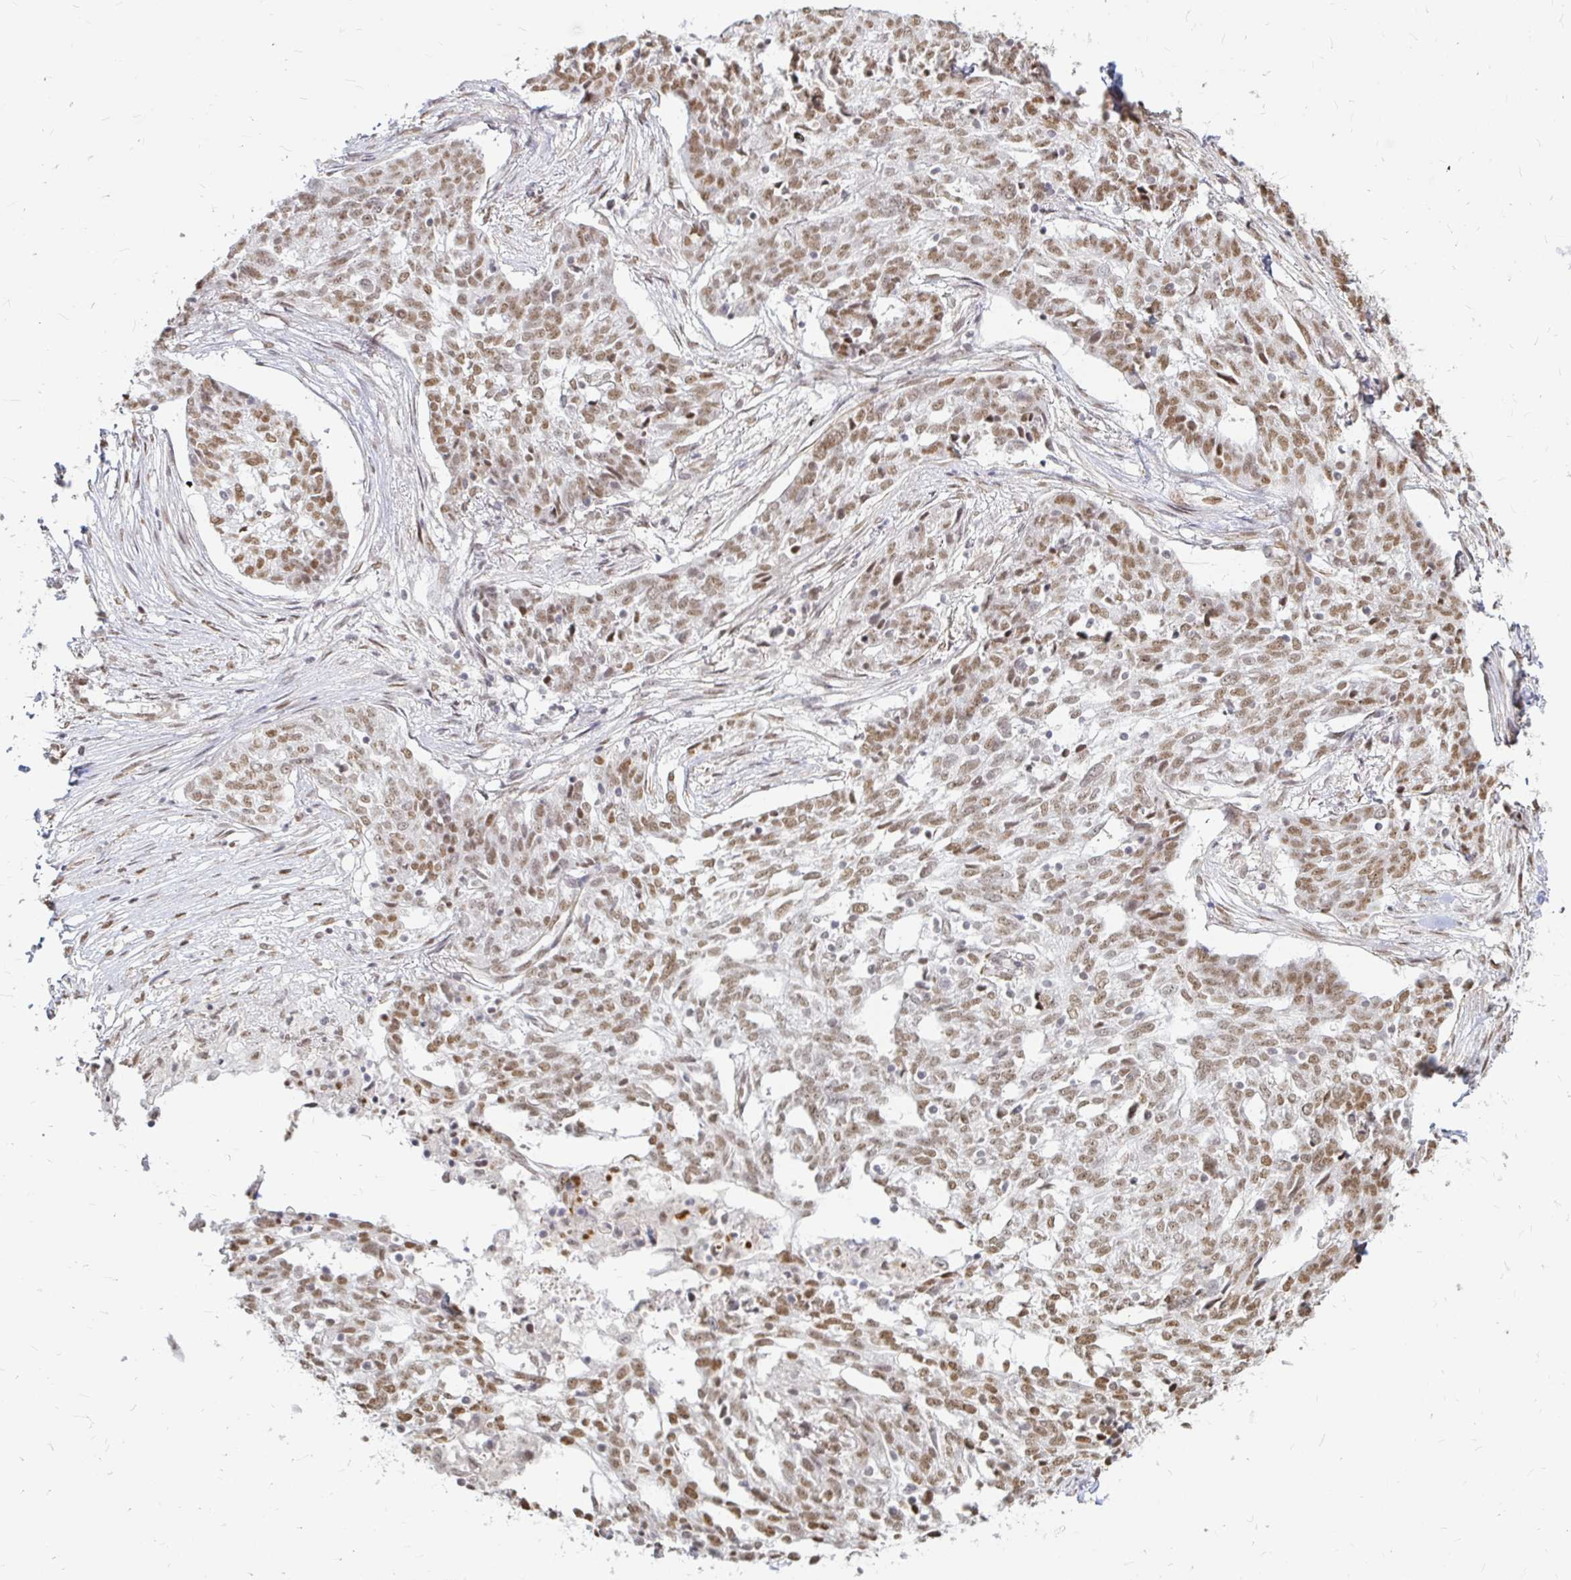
{"staining": {"intensity": "moderate", "quantity": ">75%", "location": "nuclear"}, "tissue": "ovarian cancer", "cell_type": "Tumor cells", "image_type": "cancer", "snomed": [{"axis": "morphology", "description": "Cystadenocarcinoma, serous, NOS"}, {"axis": "topography", "description": "Ovary"}], "caption": "Immunohistochemical staining of human ovarian cancer reveals medium levels of moderate nuclear protein staining in approximately >75% of tumor cells.", "gene": "HNRNPU", "patient": {"sex": "female", "age": 67}}